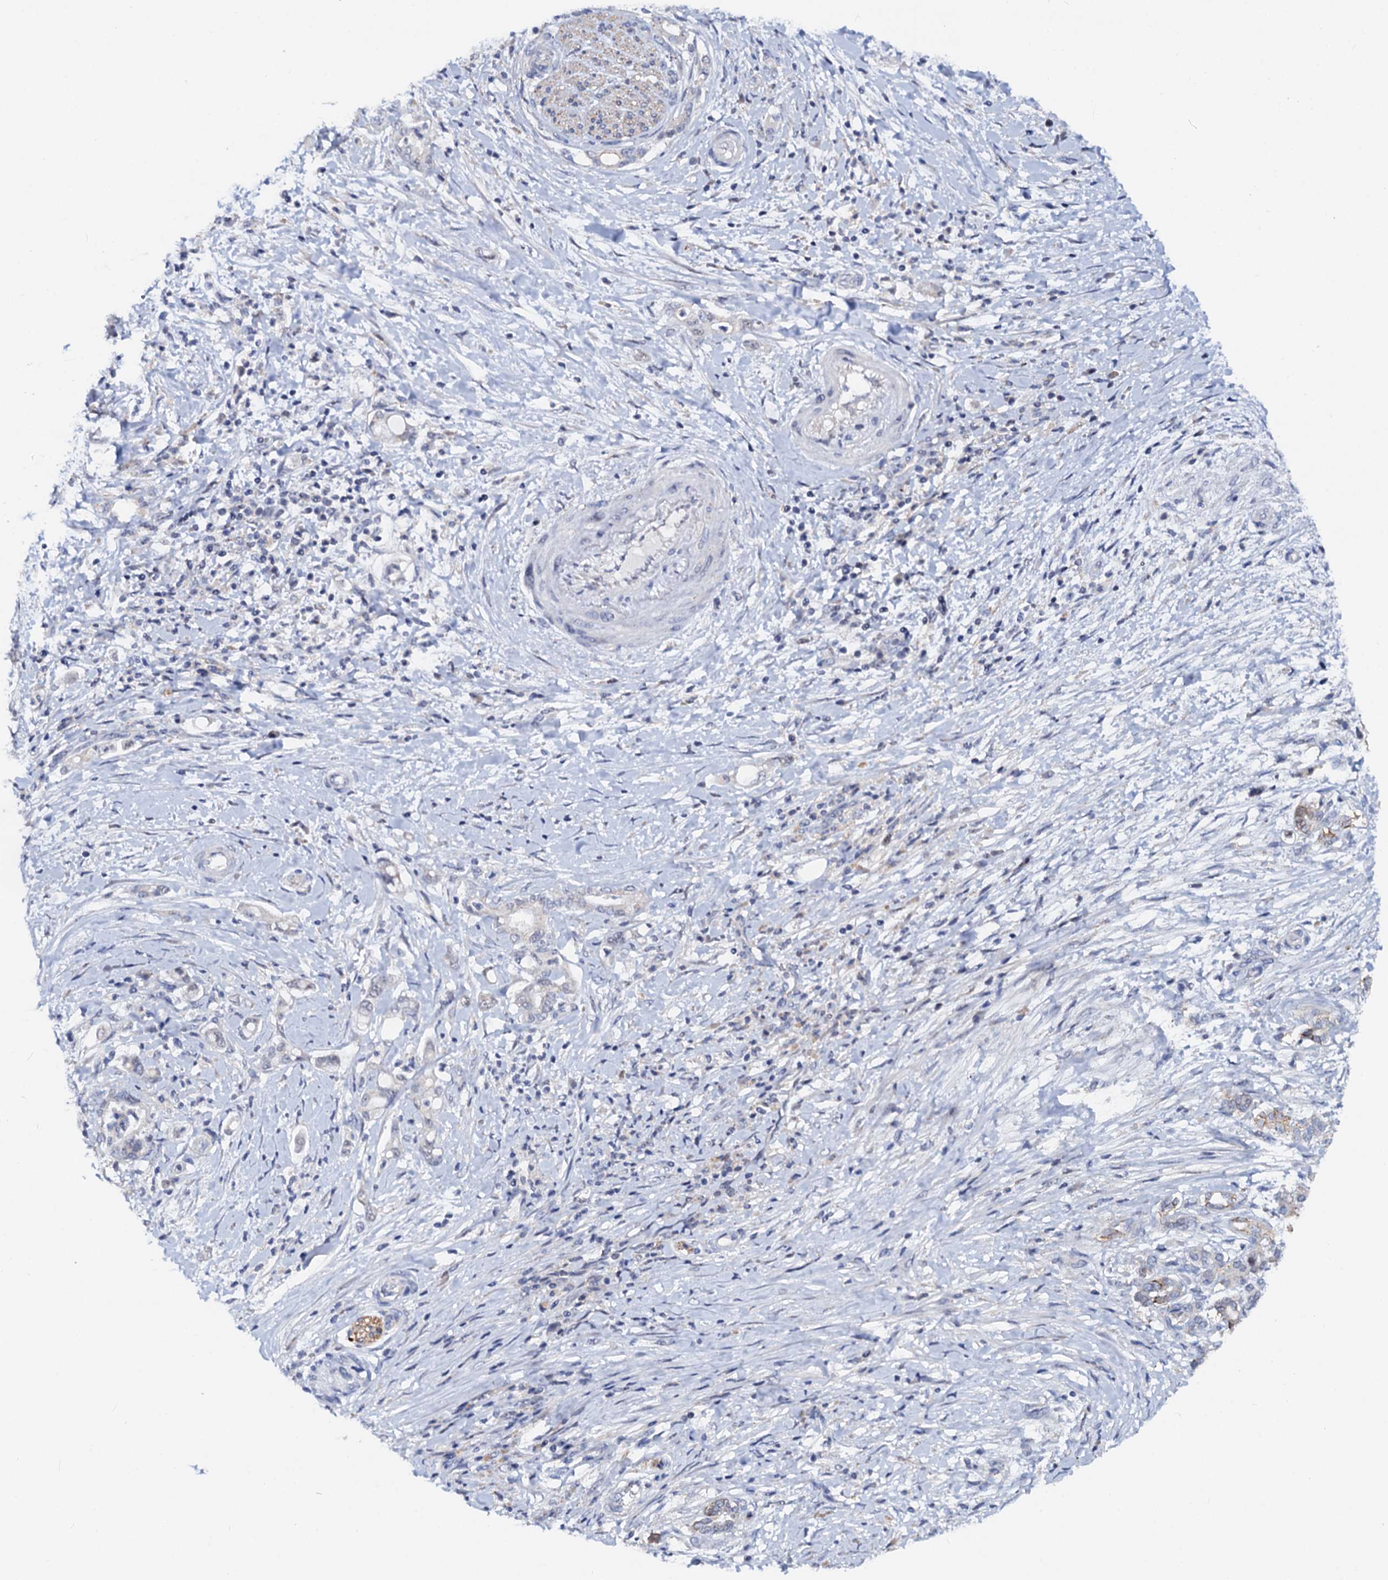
{"staining": {"intensity": "negative", "quantity": "none", "location": "none"}, "tissue": "pancreatic cancer", "cell_type": "Tumor cells", "image_type": "cancer", "snomed": [{"axis": "morphology", "description": "Adenocarcinoma, NOS"}, {"axis": "topography", "description": "Pancreas"}], "caption": "Tumor cells show no significant expression in pancreatic cancer.", "gene": "NALF1", "patient": {"sex": "female", "age": 55}}